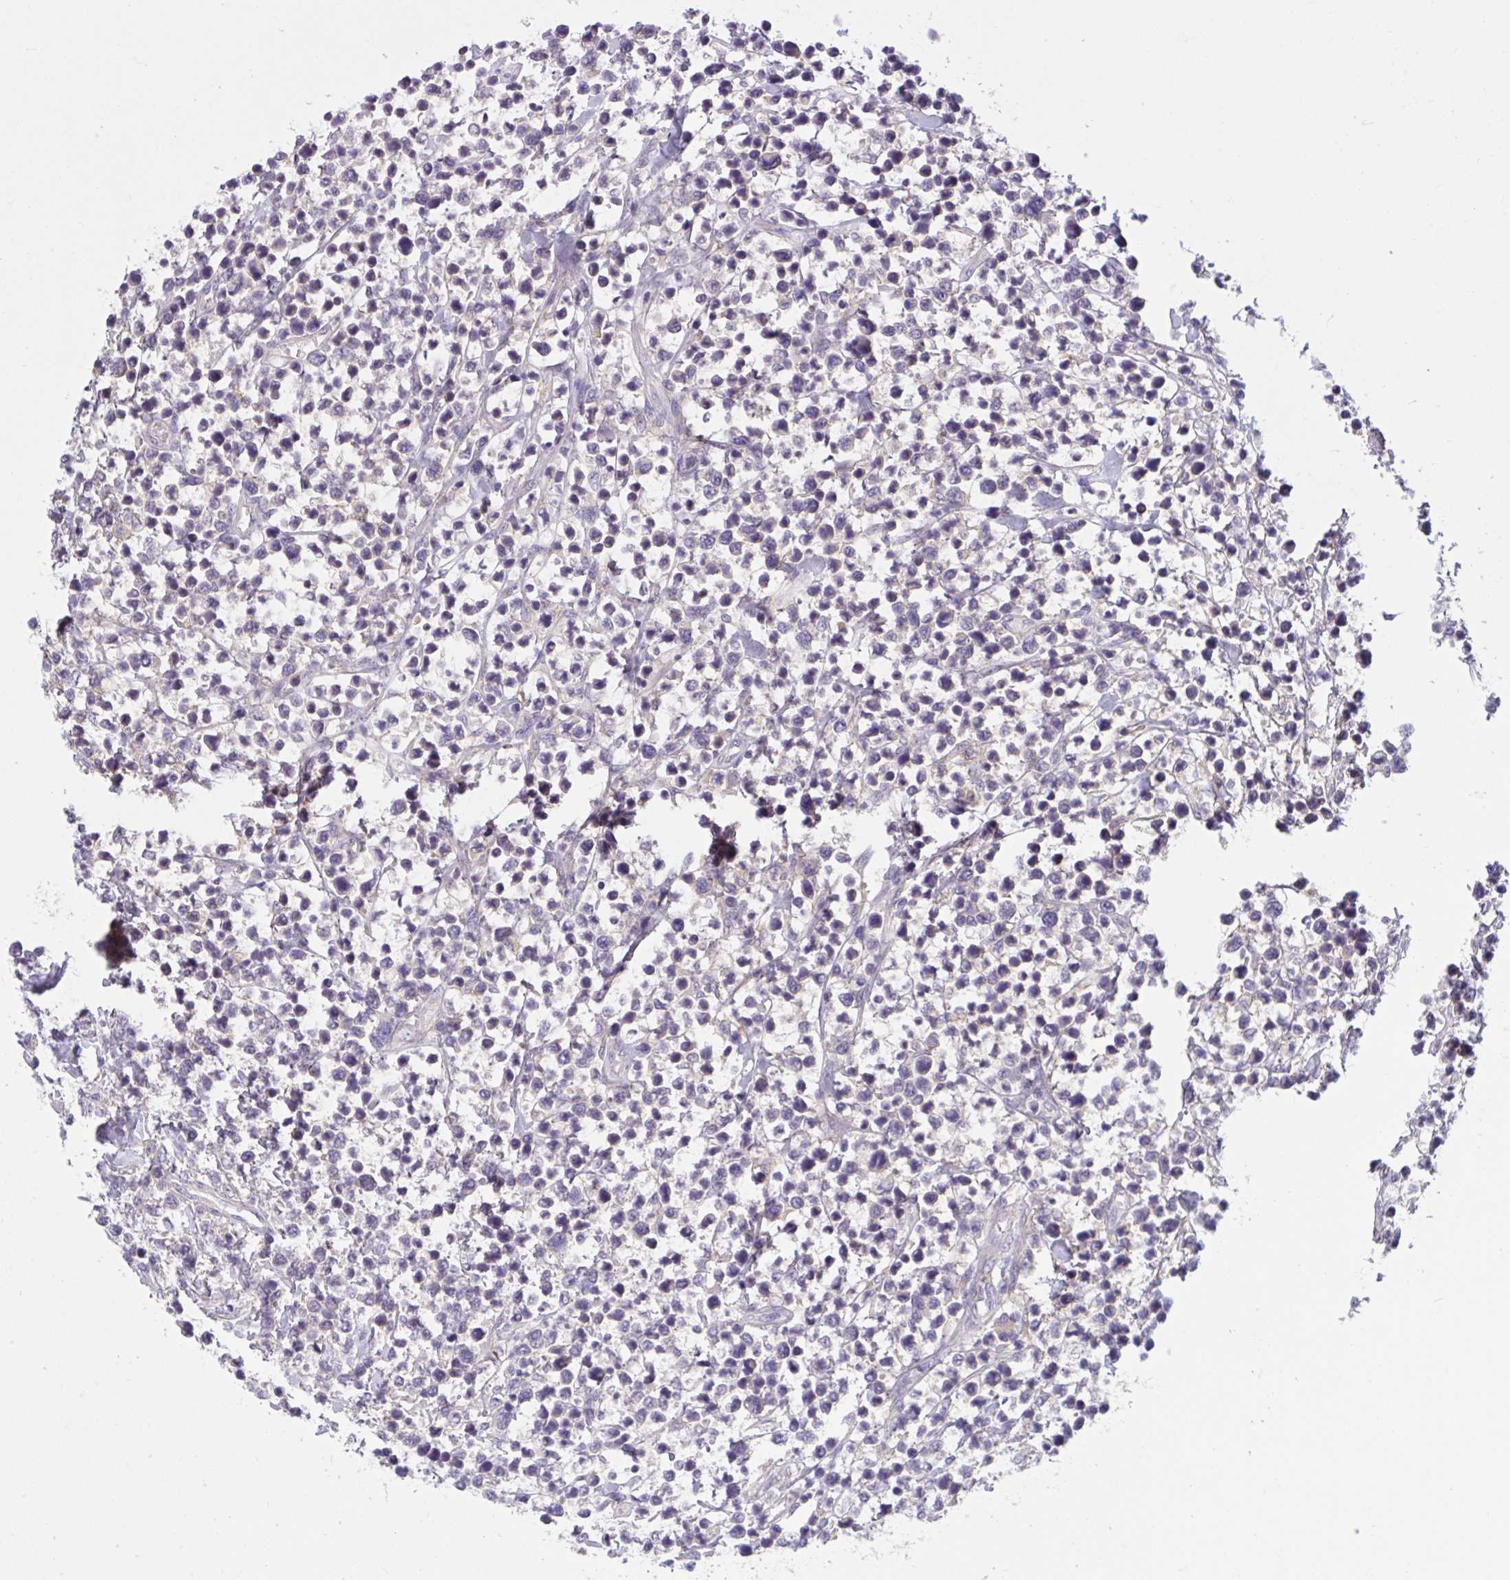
{"staining": {"intensity": "negative", "quantity": "none", "location": "none"}, "tissue": "lymphoma", "cell_type": "Tumor cells", "image_type": "cancer", "snomed": [{"axis": "morphology", "description": "Malignant lymphoma, non-Hodgkin's type, High grade"}, {"axis": "topography", "description": "Soft tissue"}], "caption": "Tumor cells show no significant expression in malignant lymphoma, non-Hodgkin's type (high-grade).", "gene": "WNT9B", "patient": {"sex": "female", "age": 56}}